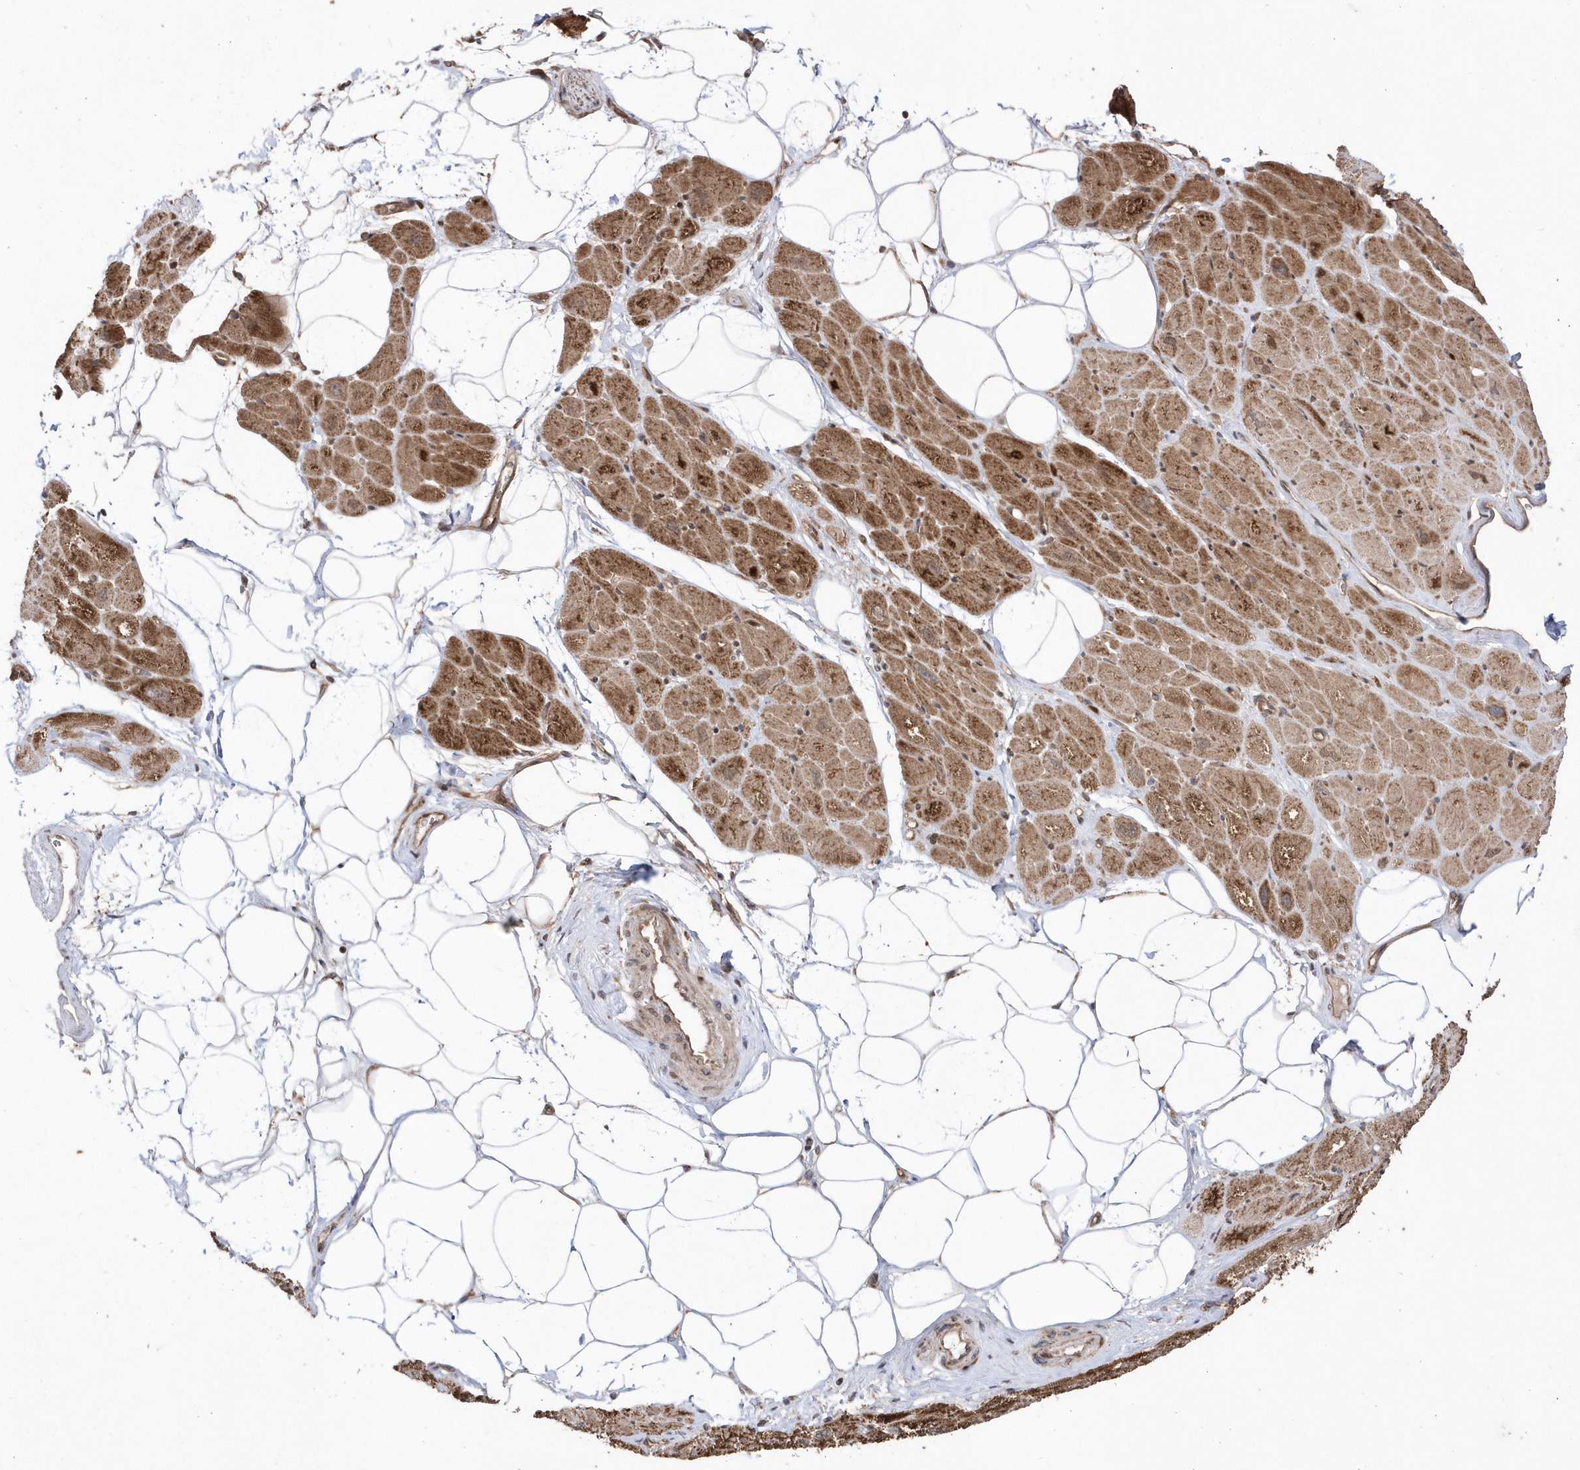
{"staining": {"intensity": "strong", "quantity": ">75%", "location": "cytoplasmic/membranous"}, "tissue": "heart muscle", "cell_type": "Cardiomyocytes", "image_type": "normal", "snomed": [{"axis": "morphology", "description": "Normal tissue, NOS"}, {"axis": "topography", "description": "Heart"}], "caption": "Protein staining shows strong cytoplasmic/membranous positivity in about >75% of cardiomyocytes in unremarkable heart muscle.", "gene": "DALRD3", "patient": {"sex": "male", "age": 50}}